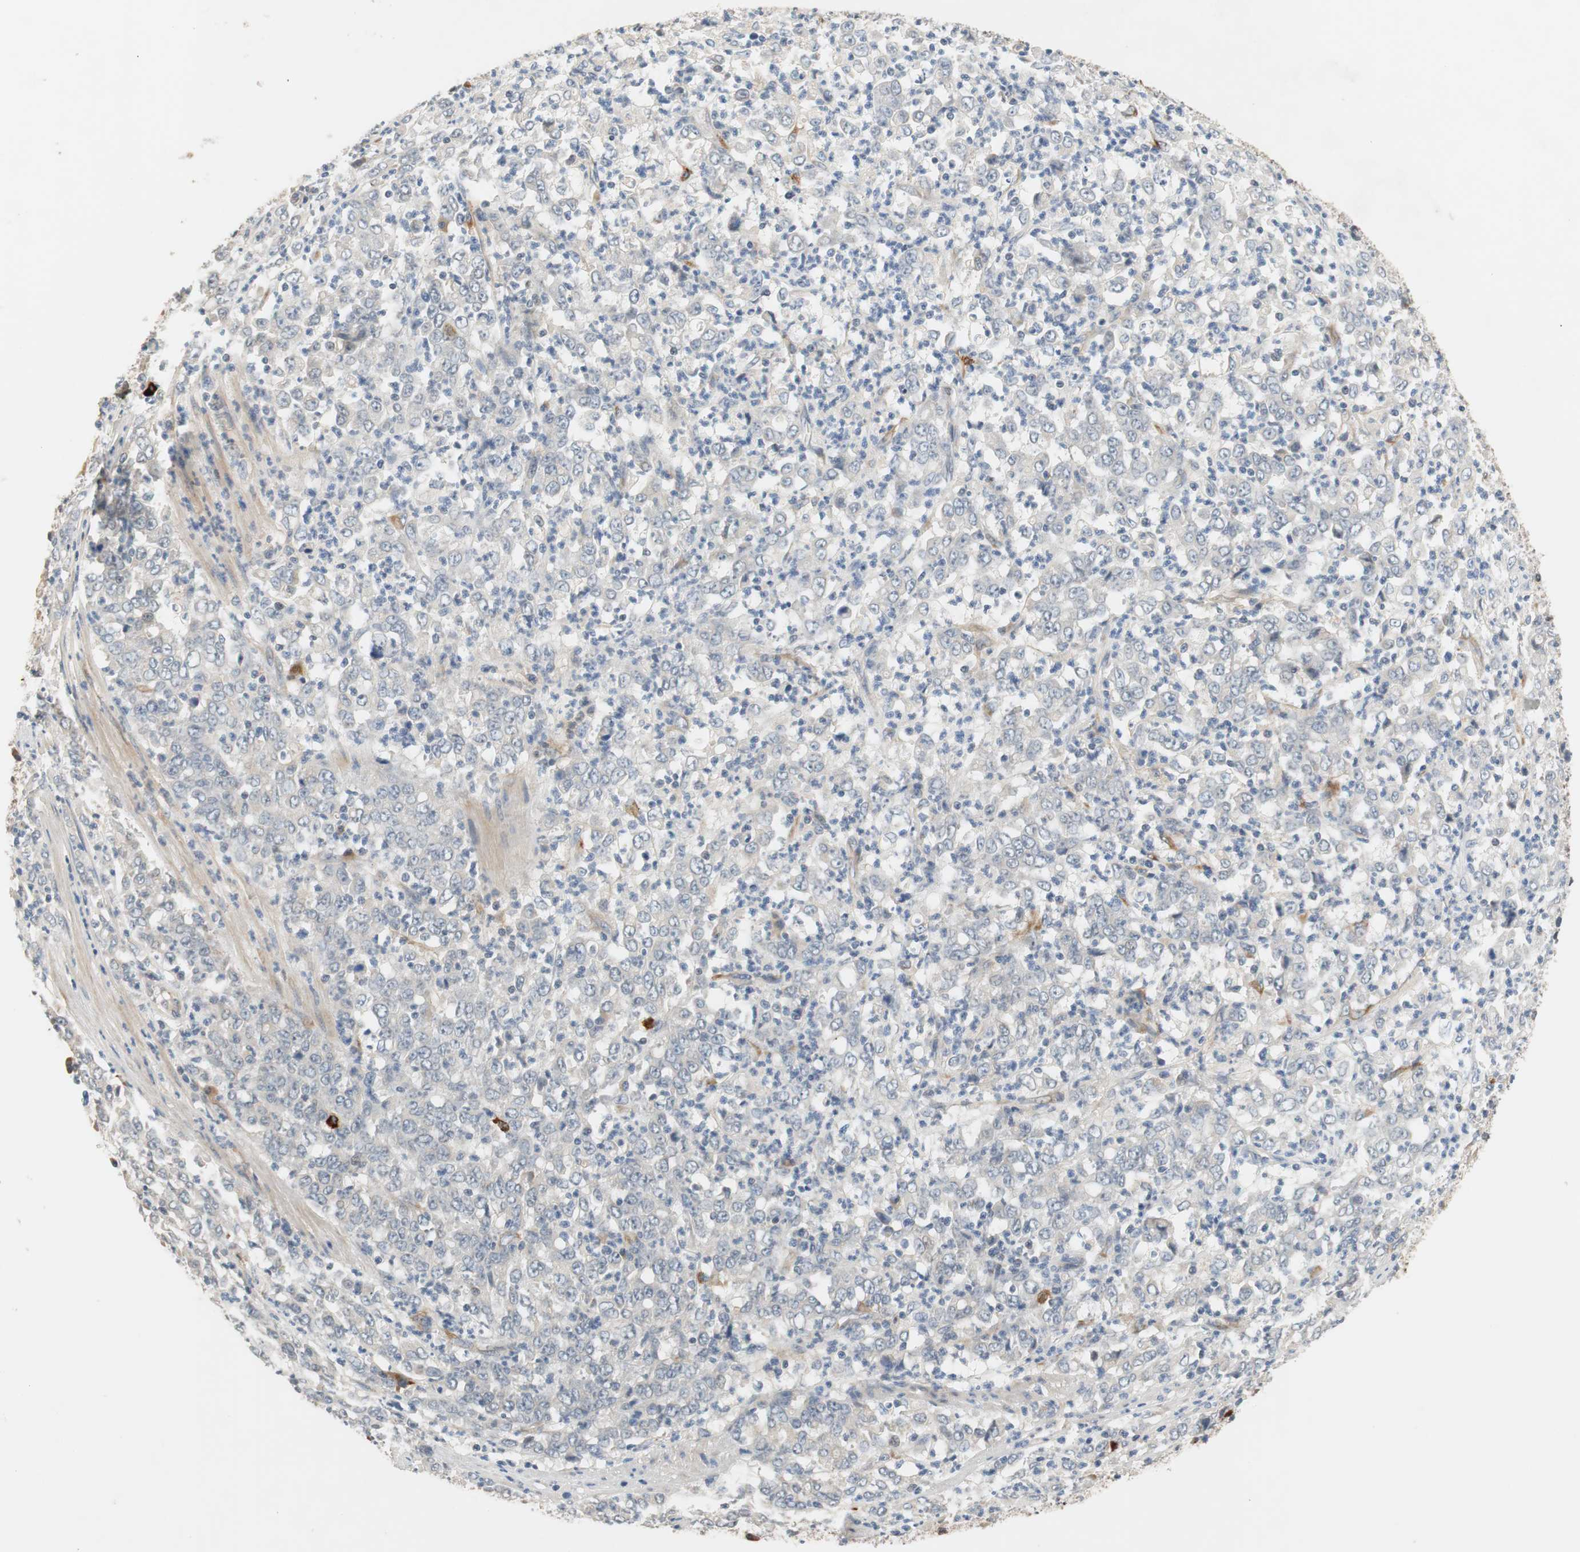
{"staining": {"intensity": "negative", "quantity": "none", "location": "none"}, "tissue": "stomach cancer", "cell_type": "Tumor cells", "image_type": "cancer", "snomed": [{"axis": "morphology", "description": "Adenocarcinoma, NOS"}, {"axis": "topography", "description": "Stomach, lower"}], "caption": "The photomicrograph demonstrates no staining of tumor cells in stomach cancer.", "gene": "COL12A1", "patient": {"sex": "female", "age": 71}}